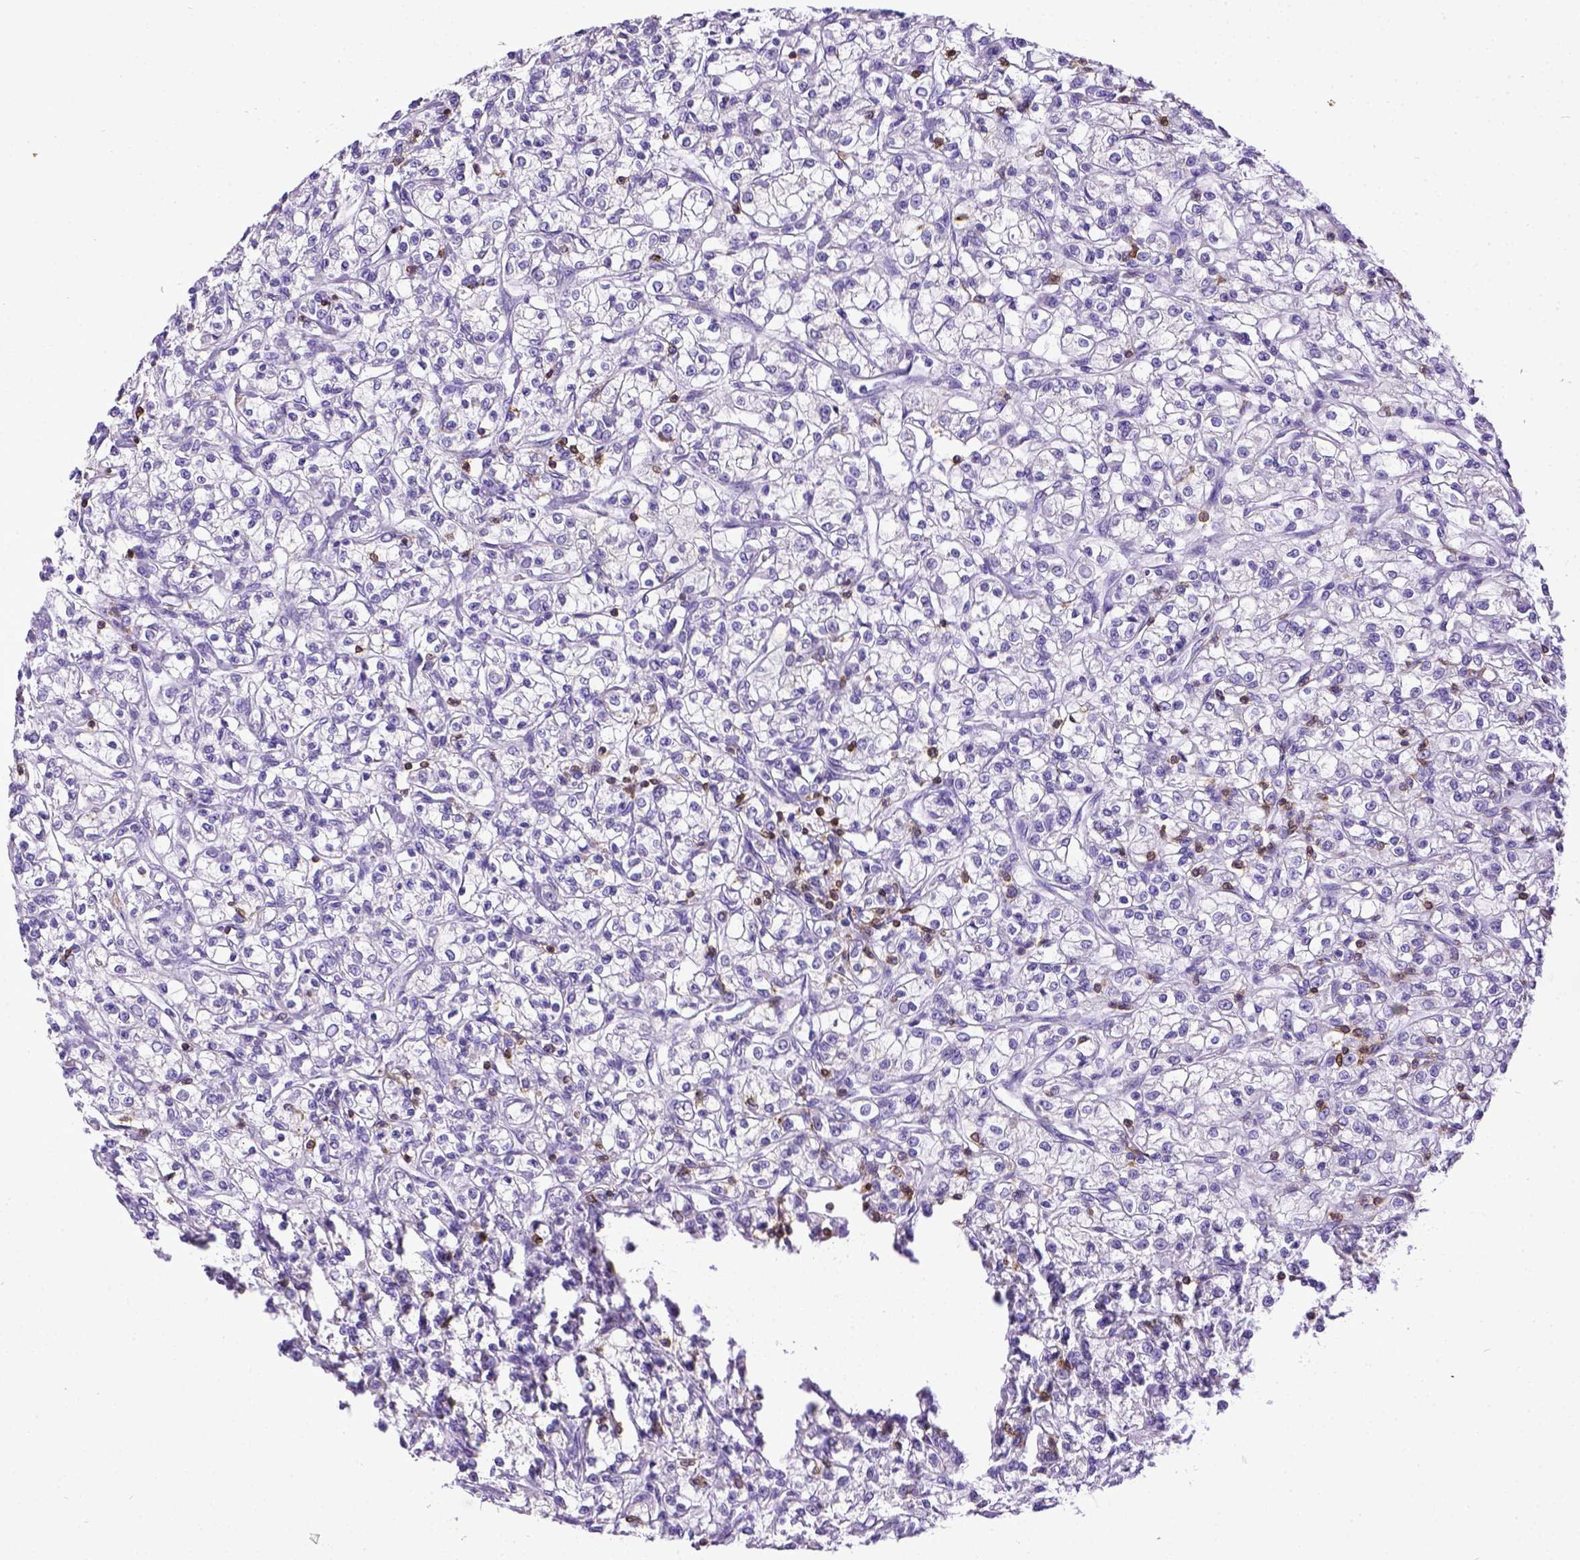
{"staining": {"intensity": "negative", "quantity": "none", "location": "none"}, "tissue": "renal cancer", "cell_type": "Tumor cells", "image_type": "cancer", "snomed": [{"axis": "morphology", "description": "Adenocarcinoma, NOS"}, {"axis": "topography", "description": "Kidney"}], "caption": "High magnification brightfield microscopy of renal adenocarcinoma stained with DAB (brown) and counterstained with hematoxylin (blue): tumor cells show no significant positivity.", "gene": "CD3E", "patient": {"sex": "female", "age": 59}}